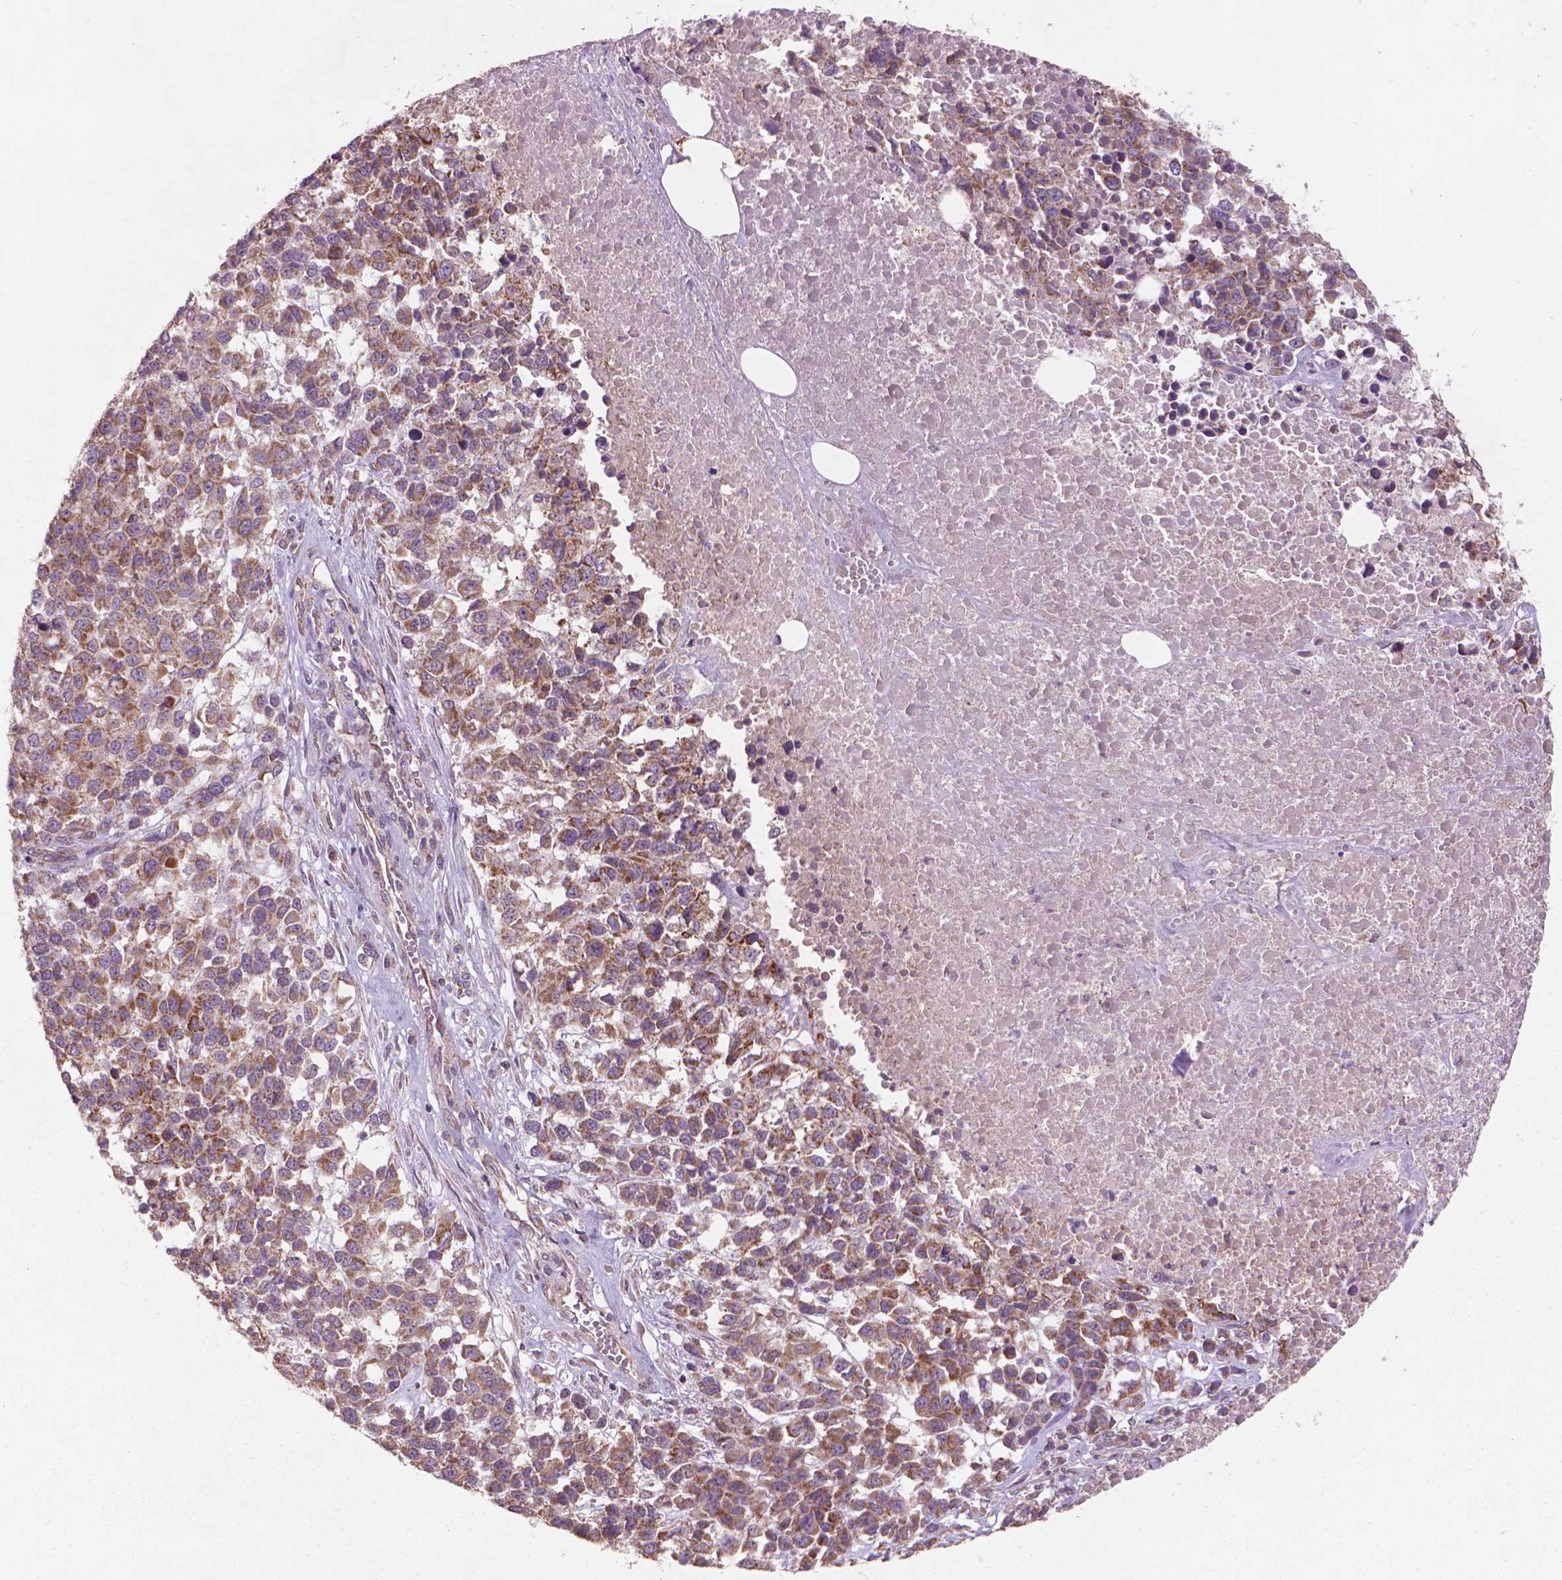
{"staining": {"intensity": "moderate", "quantity": ">75%", "location": "cytoplasmic/membranous"}, "tissue": "melanoma", "cell_type": "Tumor cells", "image_type": "cancer", "snomed": [{"axis": "morphology", "description": "Malignant melanoma, Metastatic site"}, {"axis": "topography", "description": "Skin"}], "caption": "Immunohistochemical staining of malignant melanoma (metastatic site) demonstrates medium levels of moderate cytoplasmic/membranous protein expression in about >75% of tumor cells.", "gene": "NLRX1", "patient": {"sex": "male", "age": 84}}